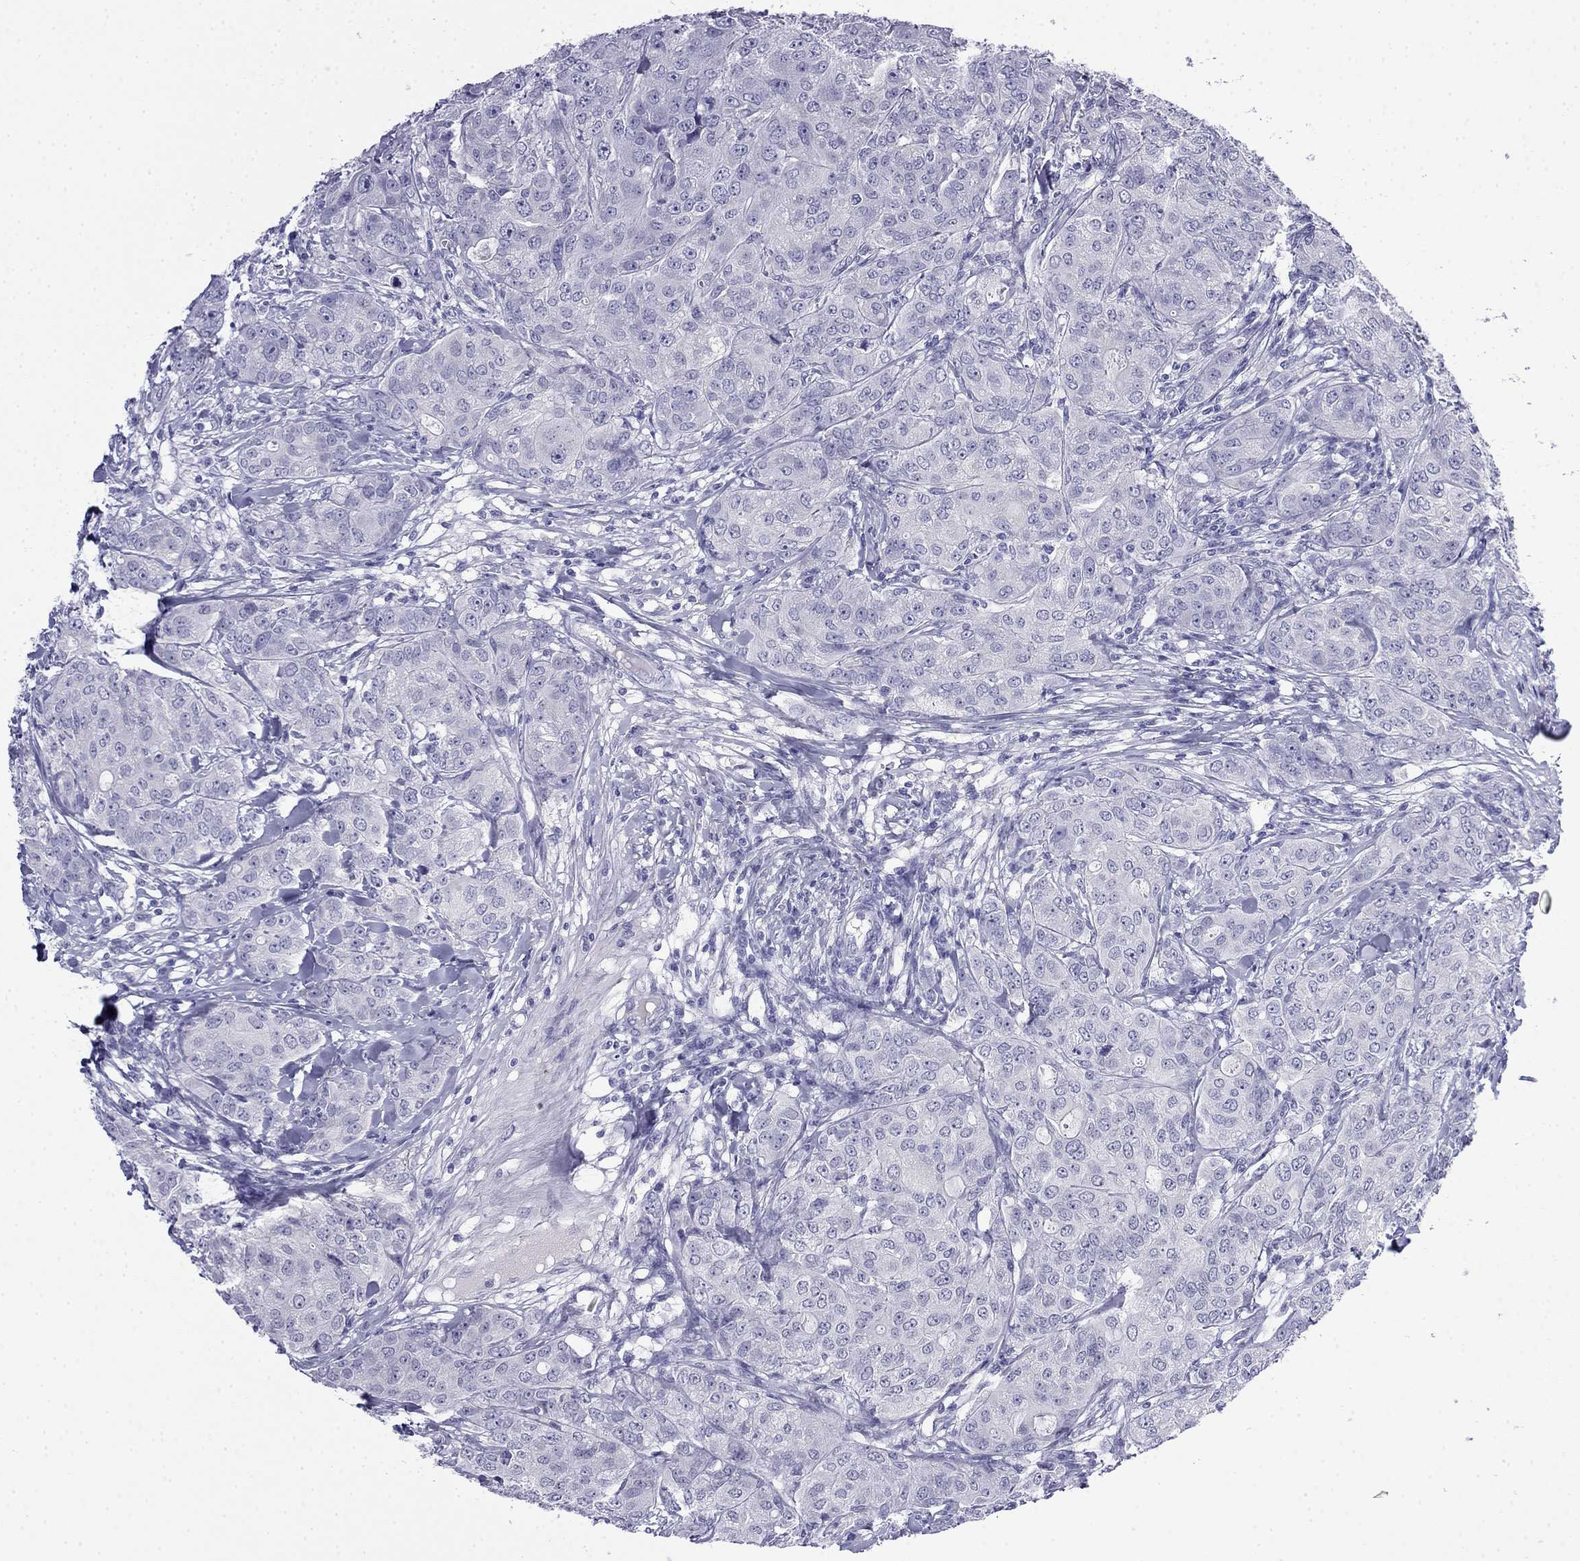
{"staining": {"intensity": "negative", "quantity": "none", "location": "none"}, "tissue": "breast cancer", "cell_type": "Tumor cells", "image_type": "cancer", "snomed": [{"axis": "morphology", "description": "Duct carcinoma"}, {"axis": "topography", "description": "Breast"}], "caption": "This is an immunohistochemistry (IHC) histopathology image of breast cancer. There is no positivity in tumor cells.", "gene": "MYO15A", "patient": {"sex": "female", "age": 43}}